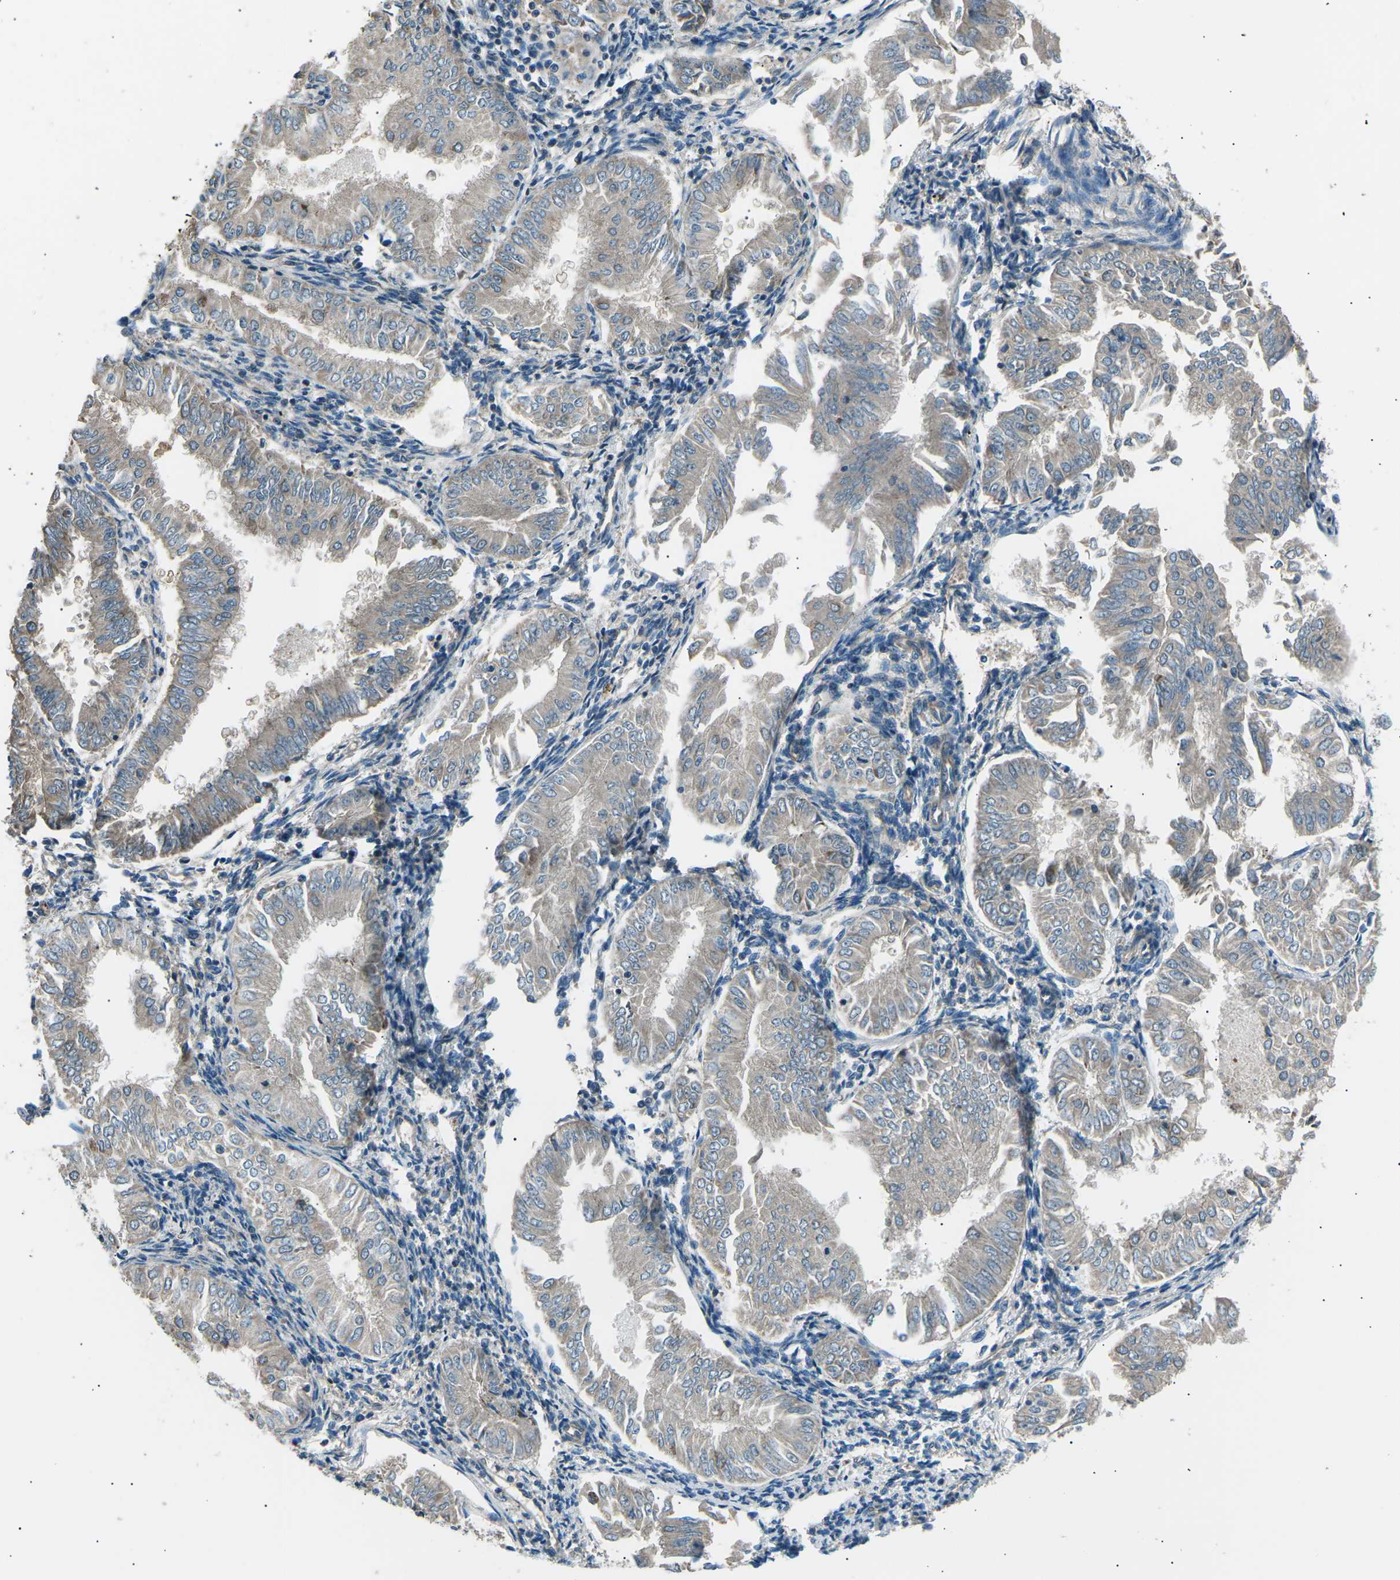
{"staining": {"intensity": "negative", "quantity": "none", "location": "none"}, "tissue": "endometrial cancer", "cell_type": "Tumor cells", "image_type": "cancer", "snomed": [{"axis": "morphology", "description": "Adenocarcinoma, NOS"}, {"axis": "topography", "description": "Endometrium"}], "caption": "DAB immunohistochemical staining of human endometrial cancer exhibits no significant staining in tumor cells. (Brightfield microscopy of DAB immunohistochemistry (IHC) at high magnification).", "gene": "SLK", "patient": {"sex": "female", "age": 53}}